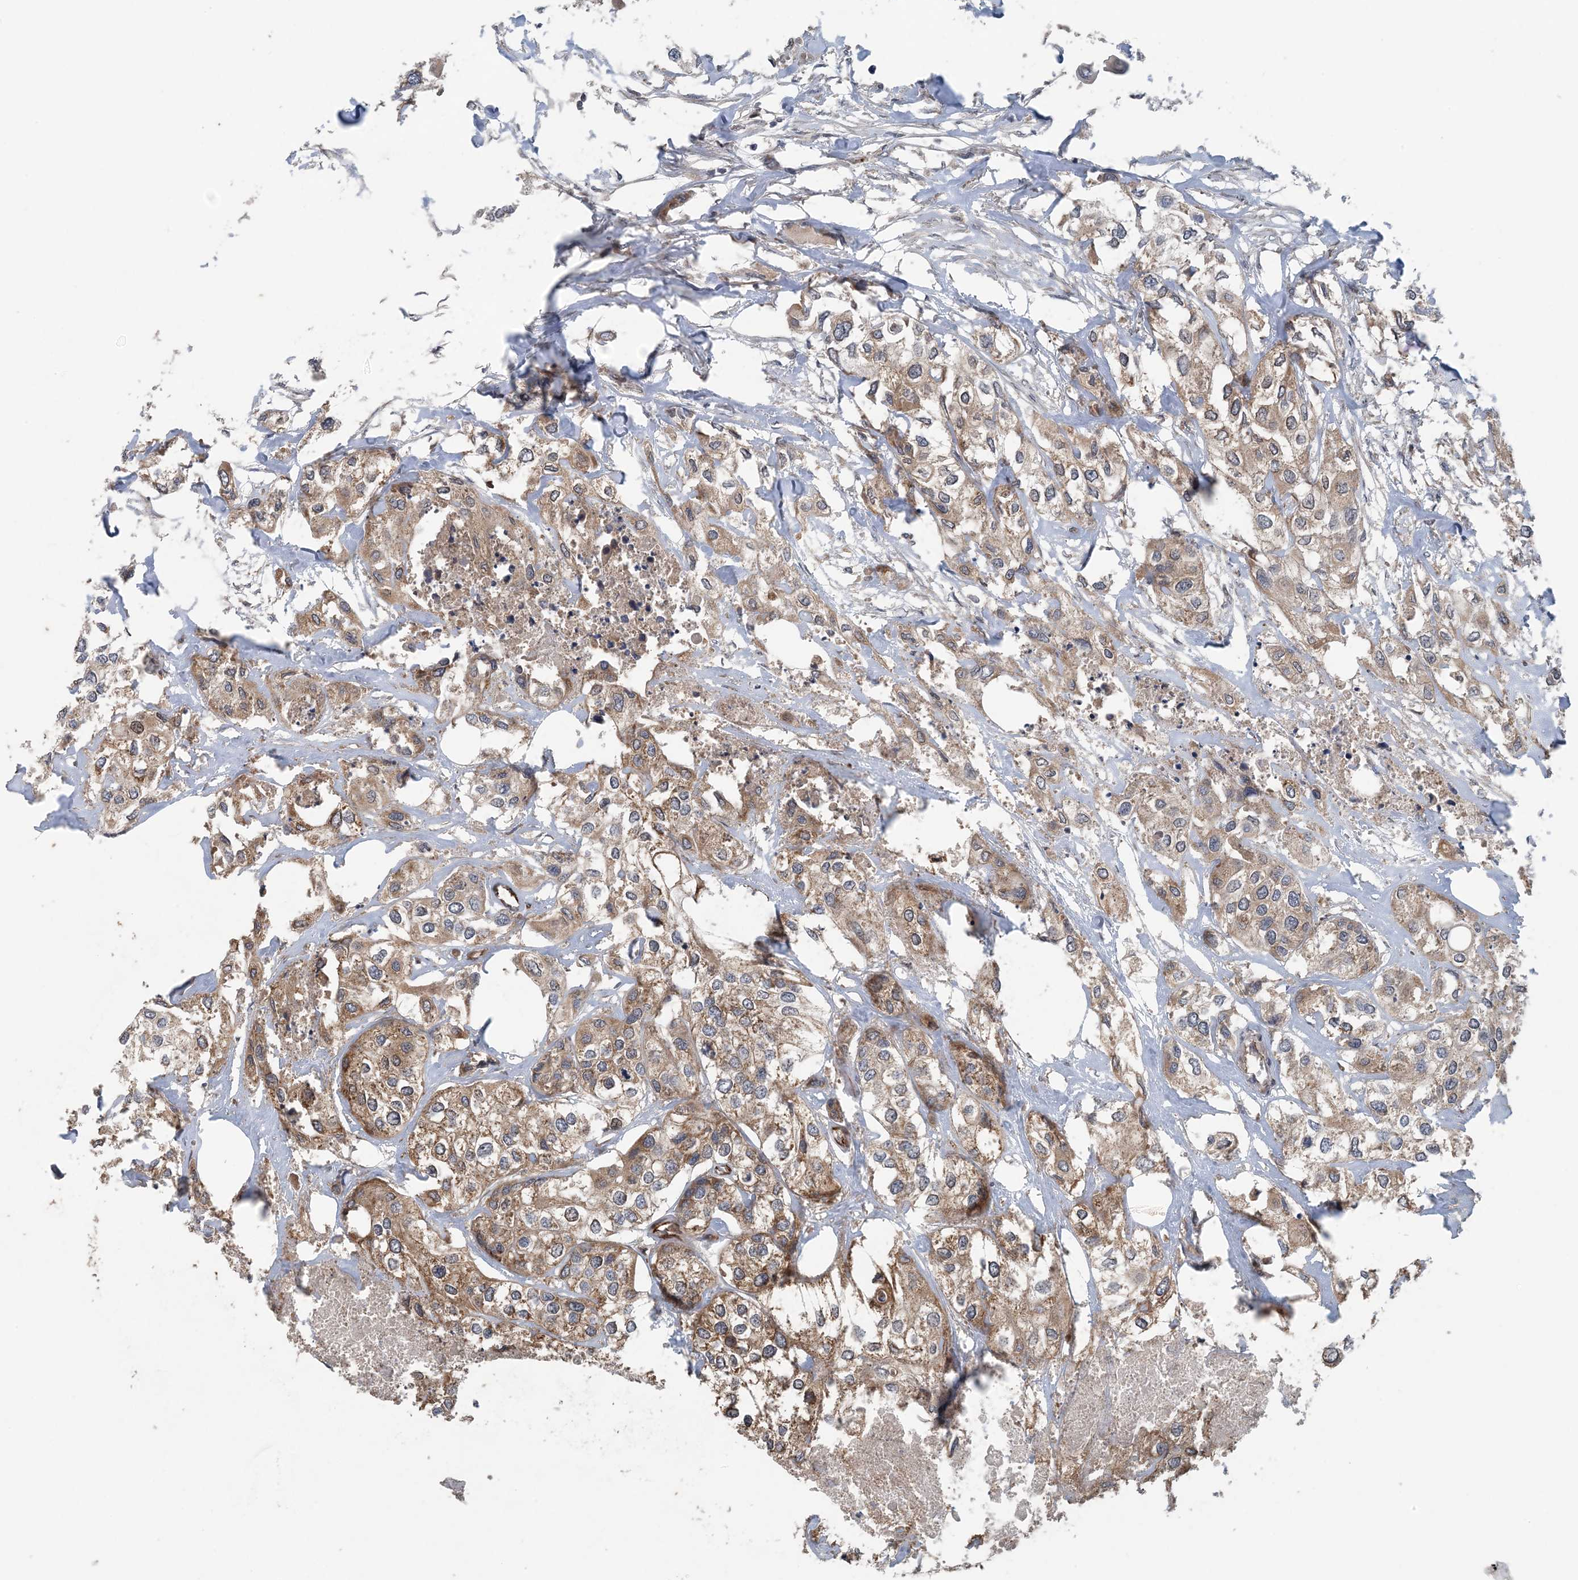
{"staining": {"intensity": "moderate", "quantity": ">75%", "location": "cytoplasmic/membranous"}, "tissue": "urothelial cancer", "cell_type": "Tumor cells", "image_type": "cancer", "snomed": [{"axis": "morphology", "description": "Urothelial carcinoma, High grade"}, {"axis": "topography", "description": "Urinary bladder"}], "caption": "A photomicrograph showing moderate cytoplasmic/membranous expression in about >75% of tumor cells in urothelial cancer, as visualized by brown immunohistochemical staining.", "gene": "MYO9B", "patient": {"sex": "male", "age": 64}}